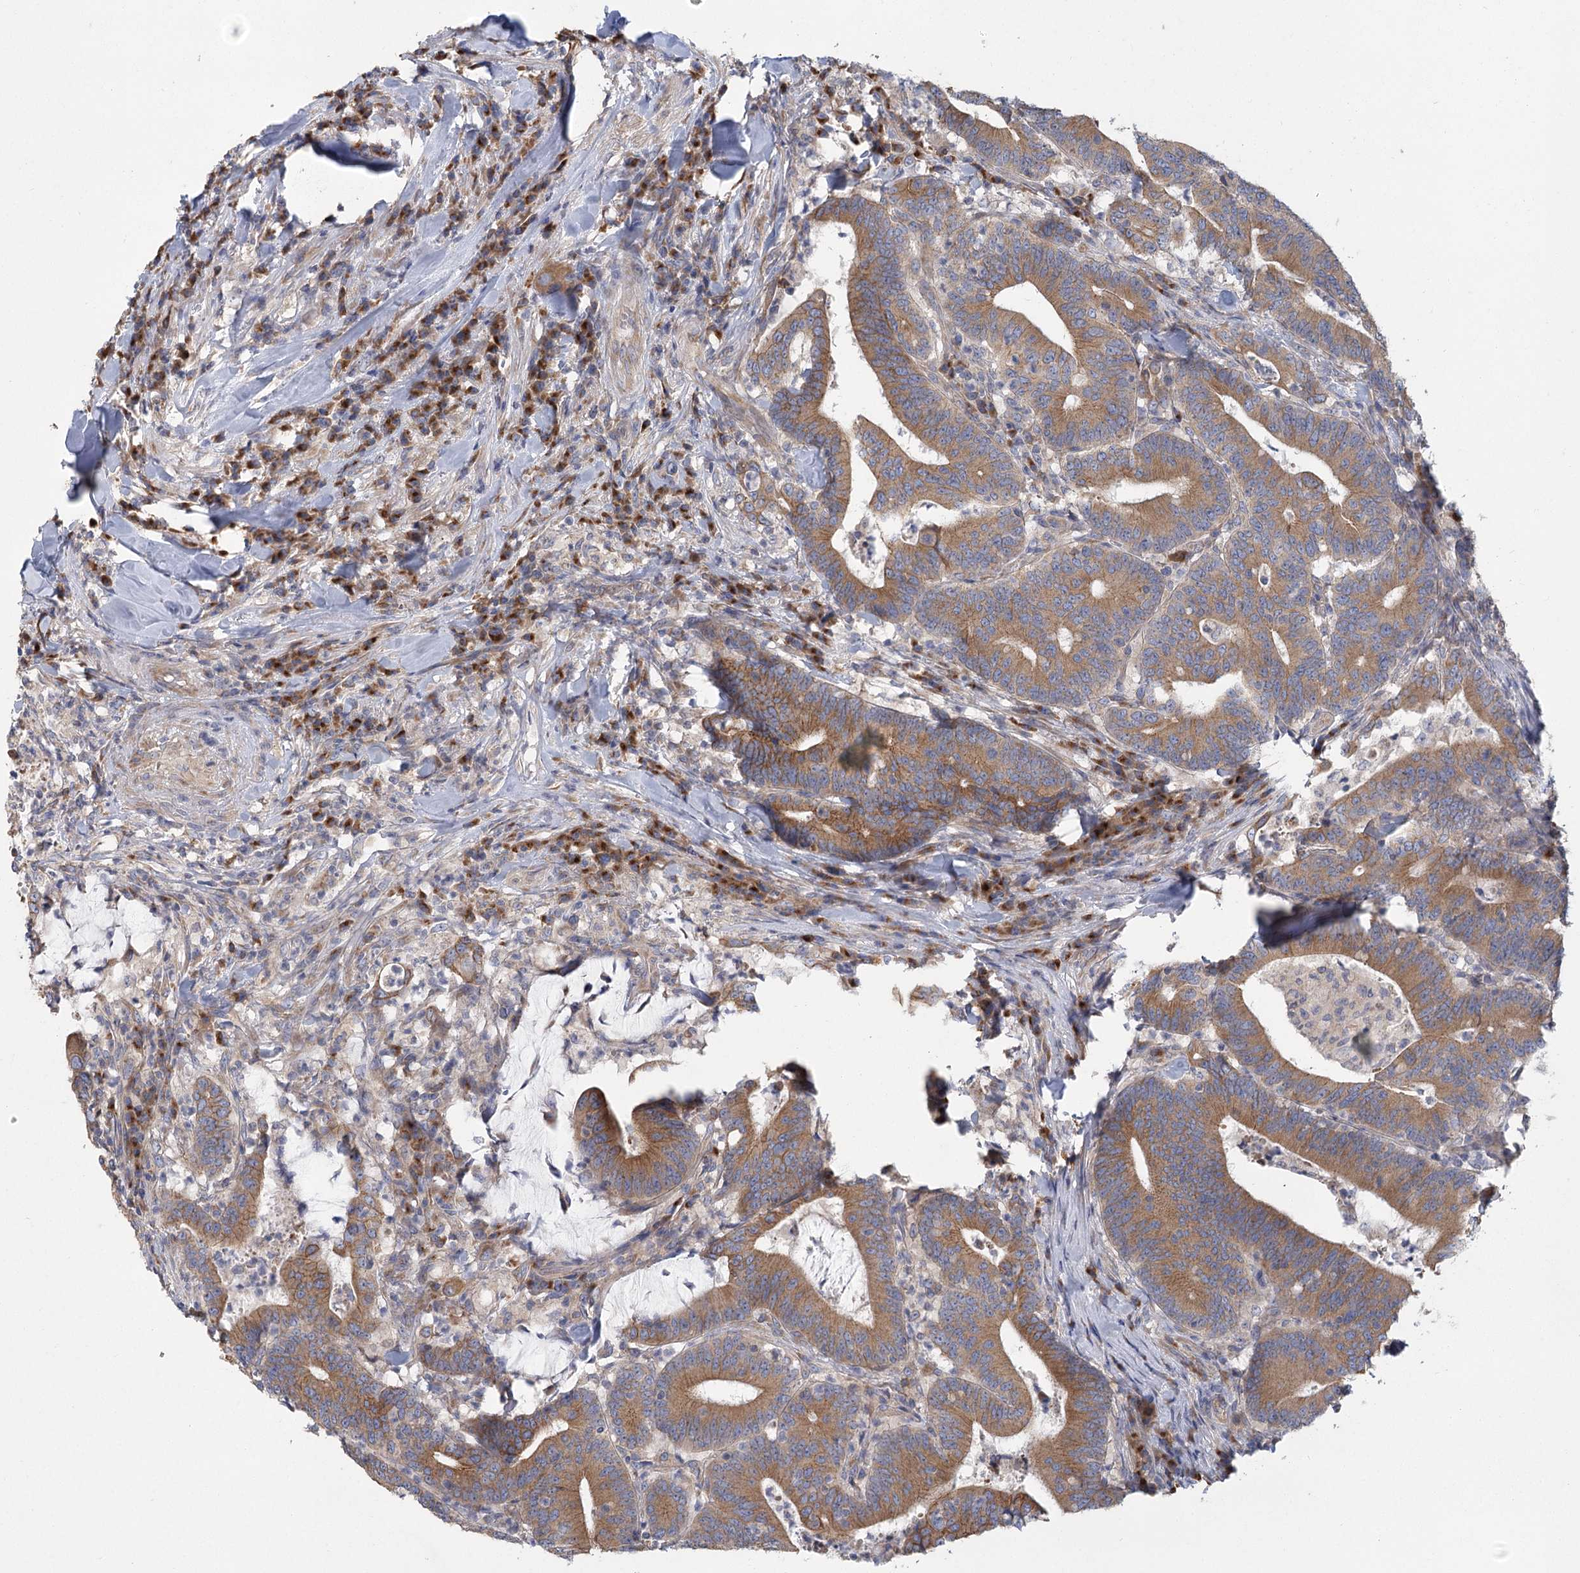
{"staining": {"intensity": "moderate", "quantity": ">75%", "location": "cytoplasmic/membranous"}, "tissue": "colorectal cancer", "cell_type": "Tumor cells", "image_type": "cancer", "snomed": [{"axis": "morphology", "description": "Adenocarcinoma, NOS"}, {"axis": "topography", "description": "Colon"}], "caption": "Protein analysis of adenocarcinoma (colorectal) tissue reveals moderate cytoplasmic/membranous positivity in about >75% of tumor cells. Nuclei are stained in blue.", "gene": "CNTLN", "patient": {"sex": "female", "age": 66}}